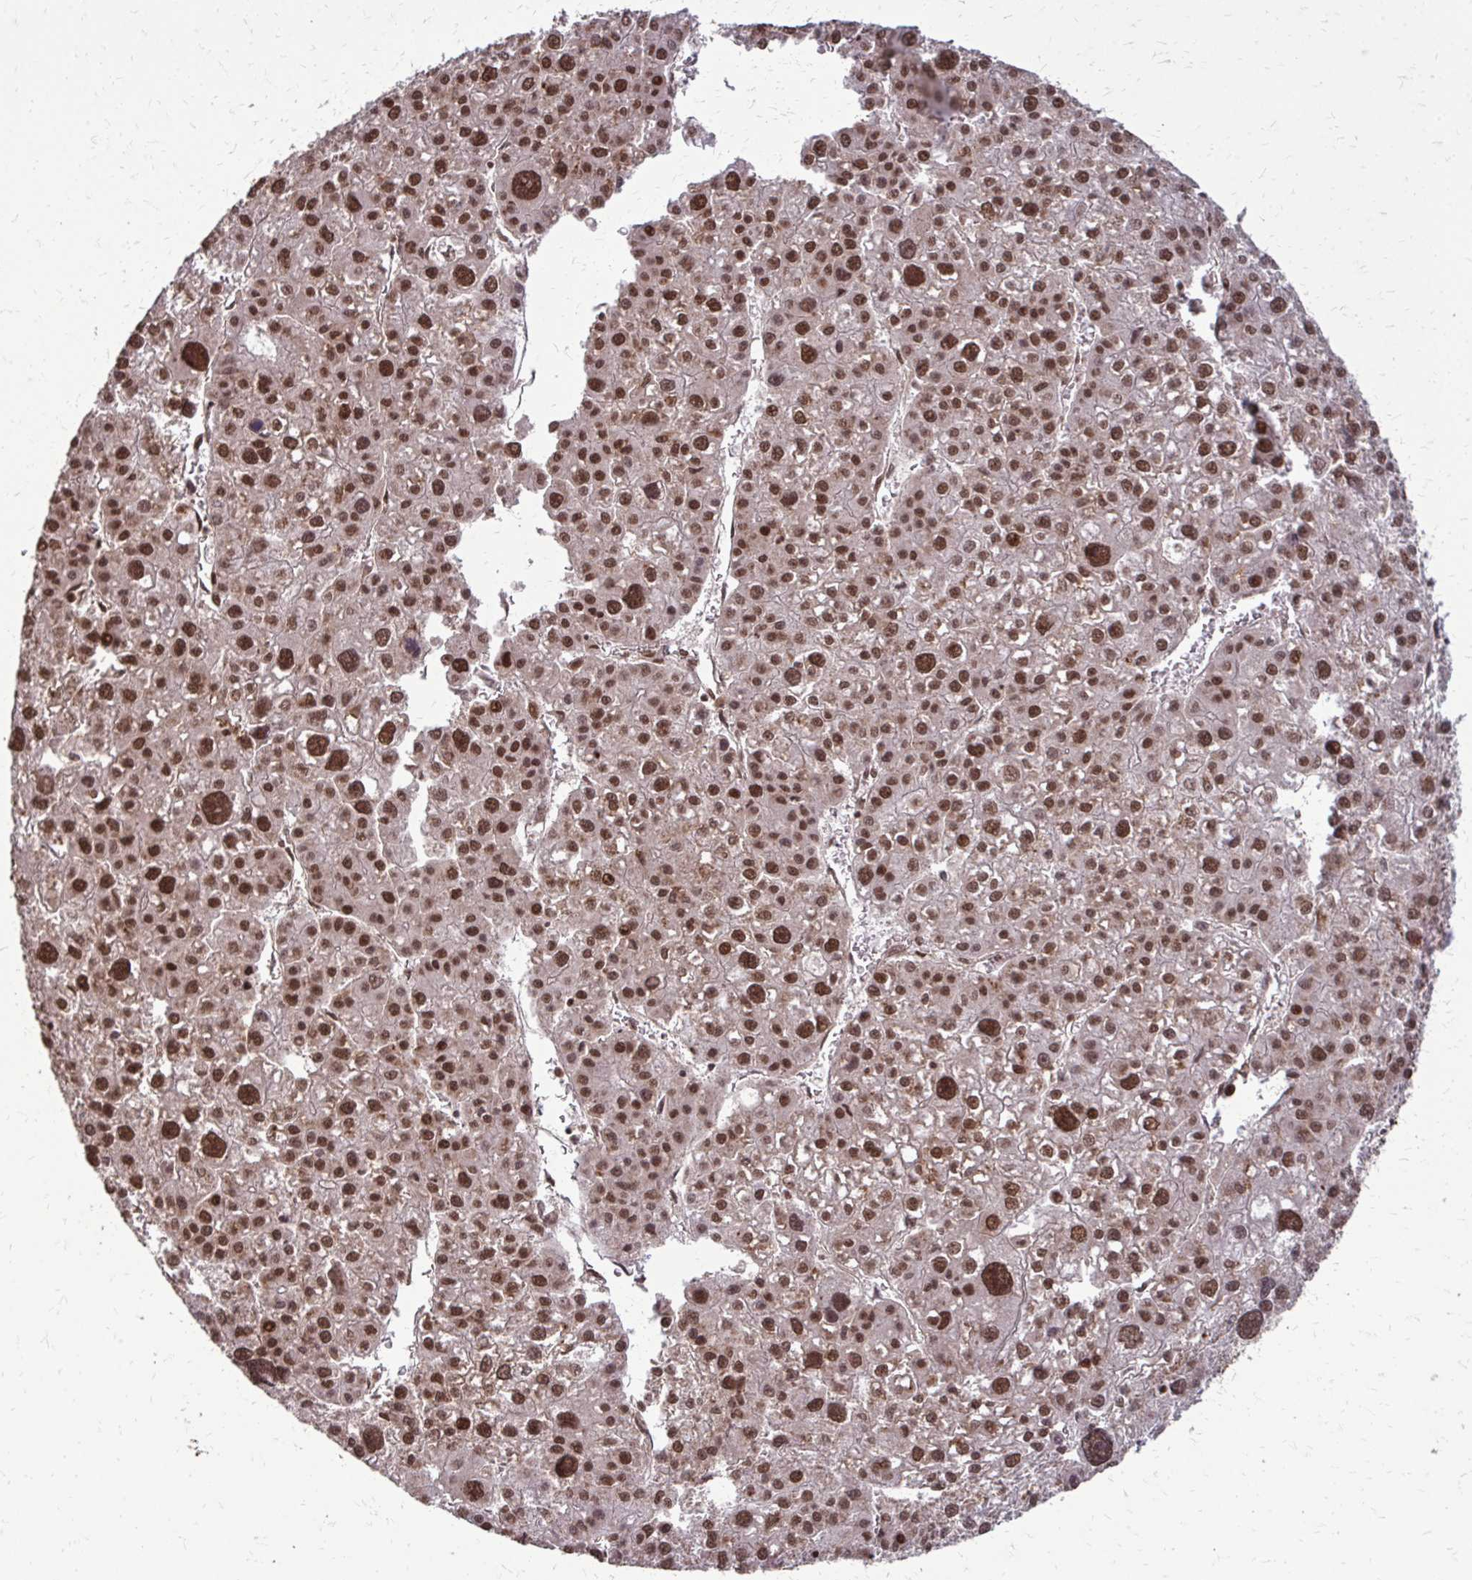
{"staining": {"intensity": "strong", "quantity": ">75%", "location": "nuclear"}, "tissue": "liver cancer", "cell_type": "Tumor cells", "image_type": "cancer", "snomed": [{"axis": "morphology", "description": "Carcinoma, Hepatocellular, NOS"}, {"axis": "topography", "description": "Liver"}], "caption": "Liver cancer was stained to show a protein in brown. There is high levels of strong nuclear expression in about >75% of tumor cells.", "gene": "SS18", "patient": {"sex": "male", "age": 73}}